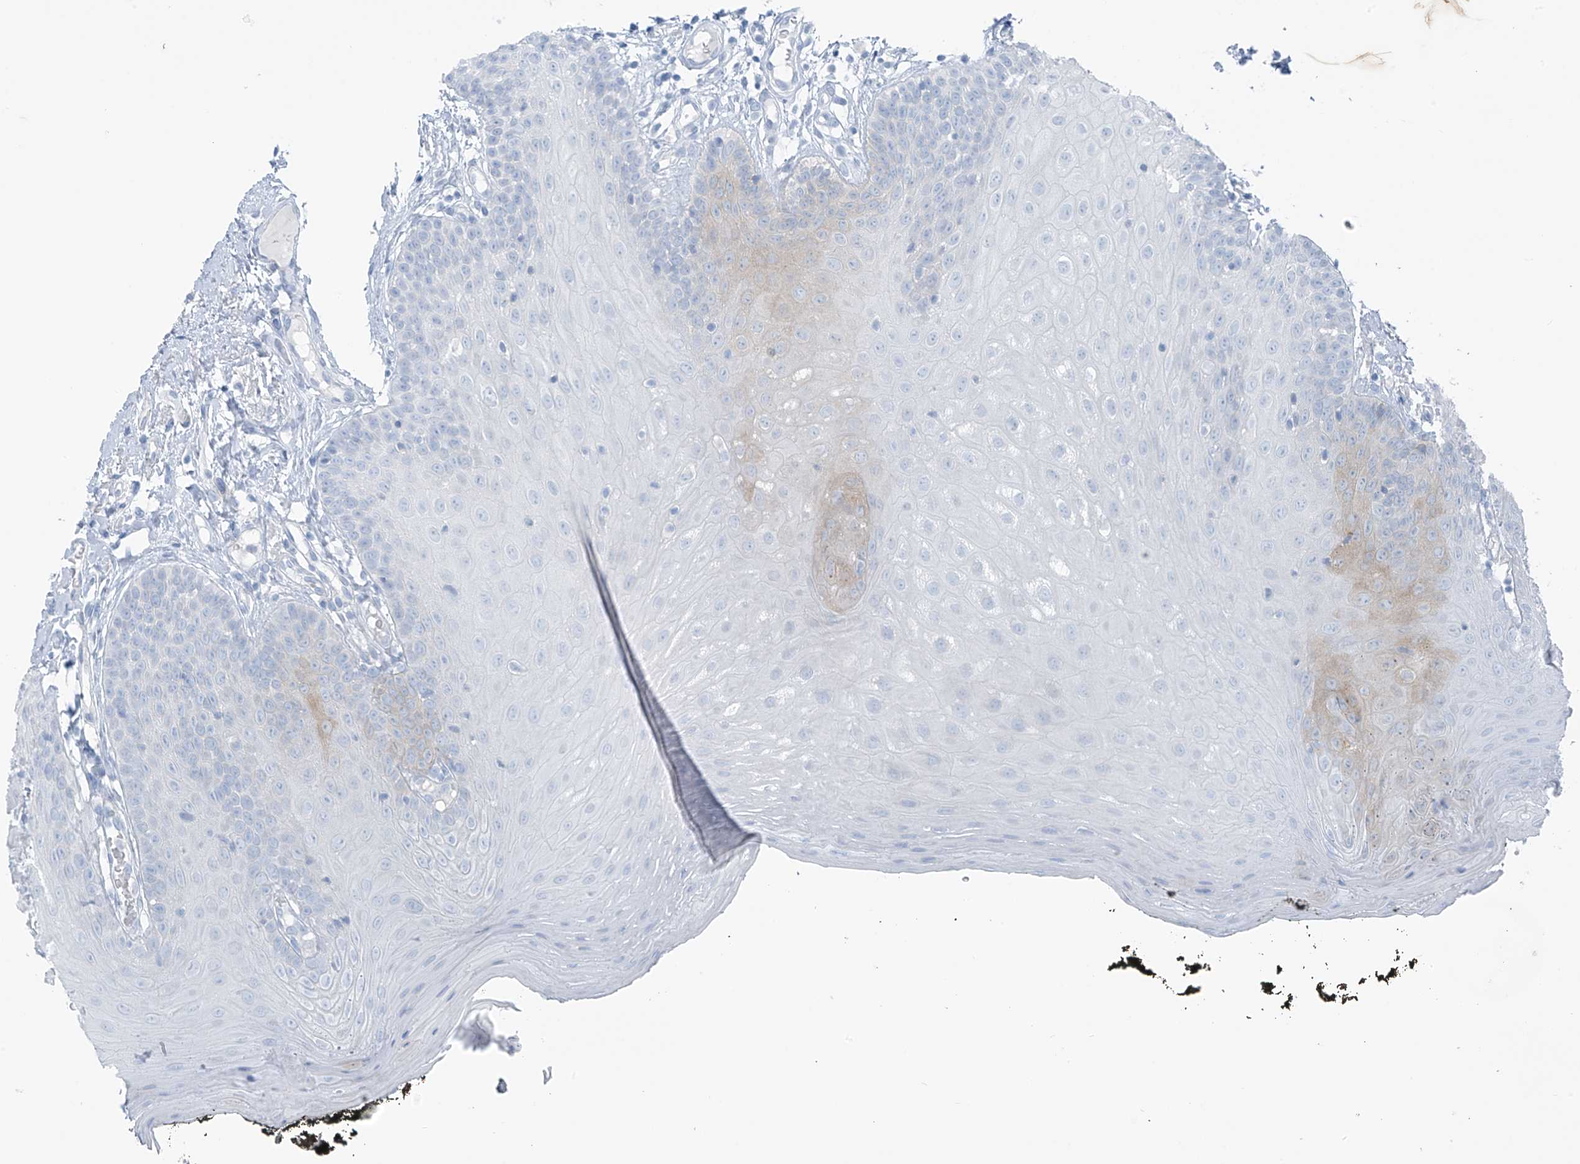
{"staining": {"intensity": "negative", "quantity": "none", "location": "none"}, "tissue": "oral mucosa", "cell_type": "Squamous epithelial cells", "image_type": "normal", "snomed": [{"axis": "morphology", "description": "Normal tissue, NOS"}, {"axis": "topography", "description": "Oral tissue"}], "caption": "Immunohistochemistry (IHC) histopathology image of benign oral mucosa: human oral mucosa stained with DAB displays no significant protein expression in squamous epithelial cells. (DAB (3,3'-diaminobenzidine) immunohistochemistry, high magnification).", "gene": "SLC25A43", "patient": {"sex": "male", "age": 74}}